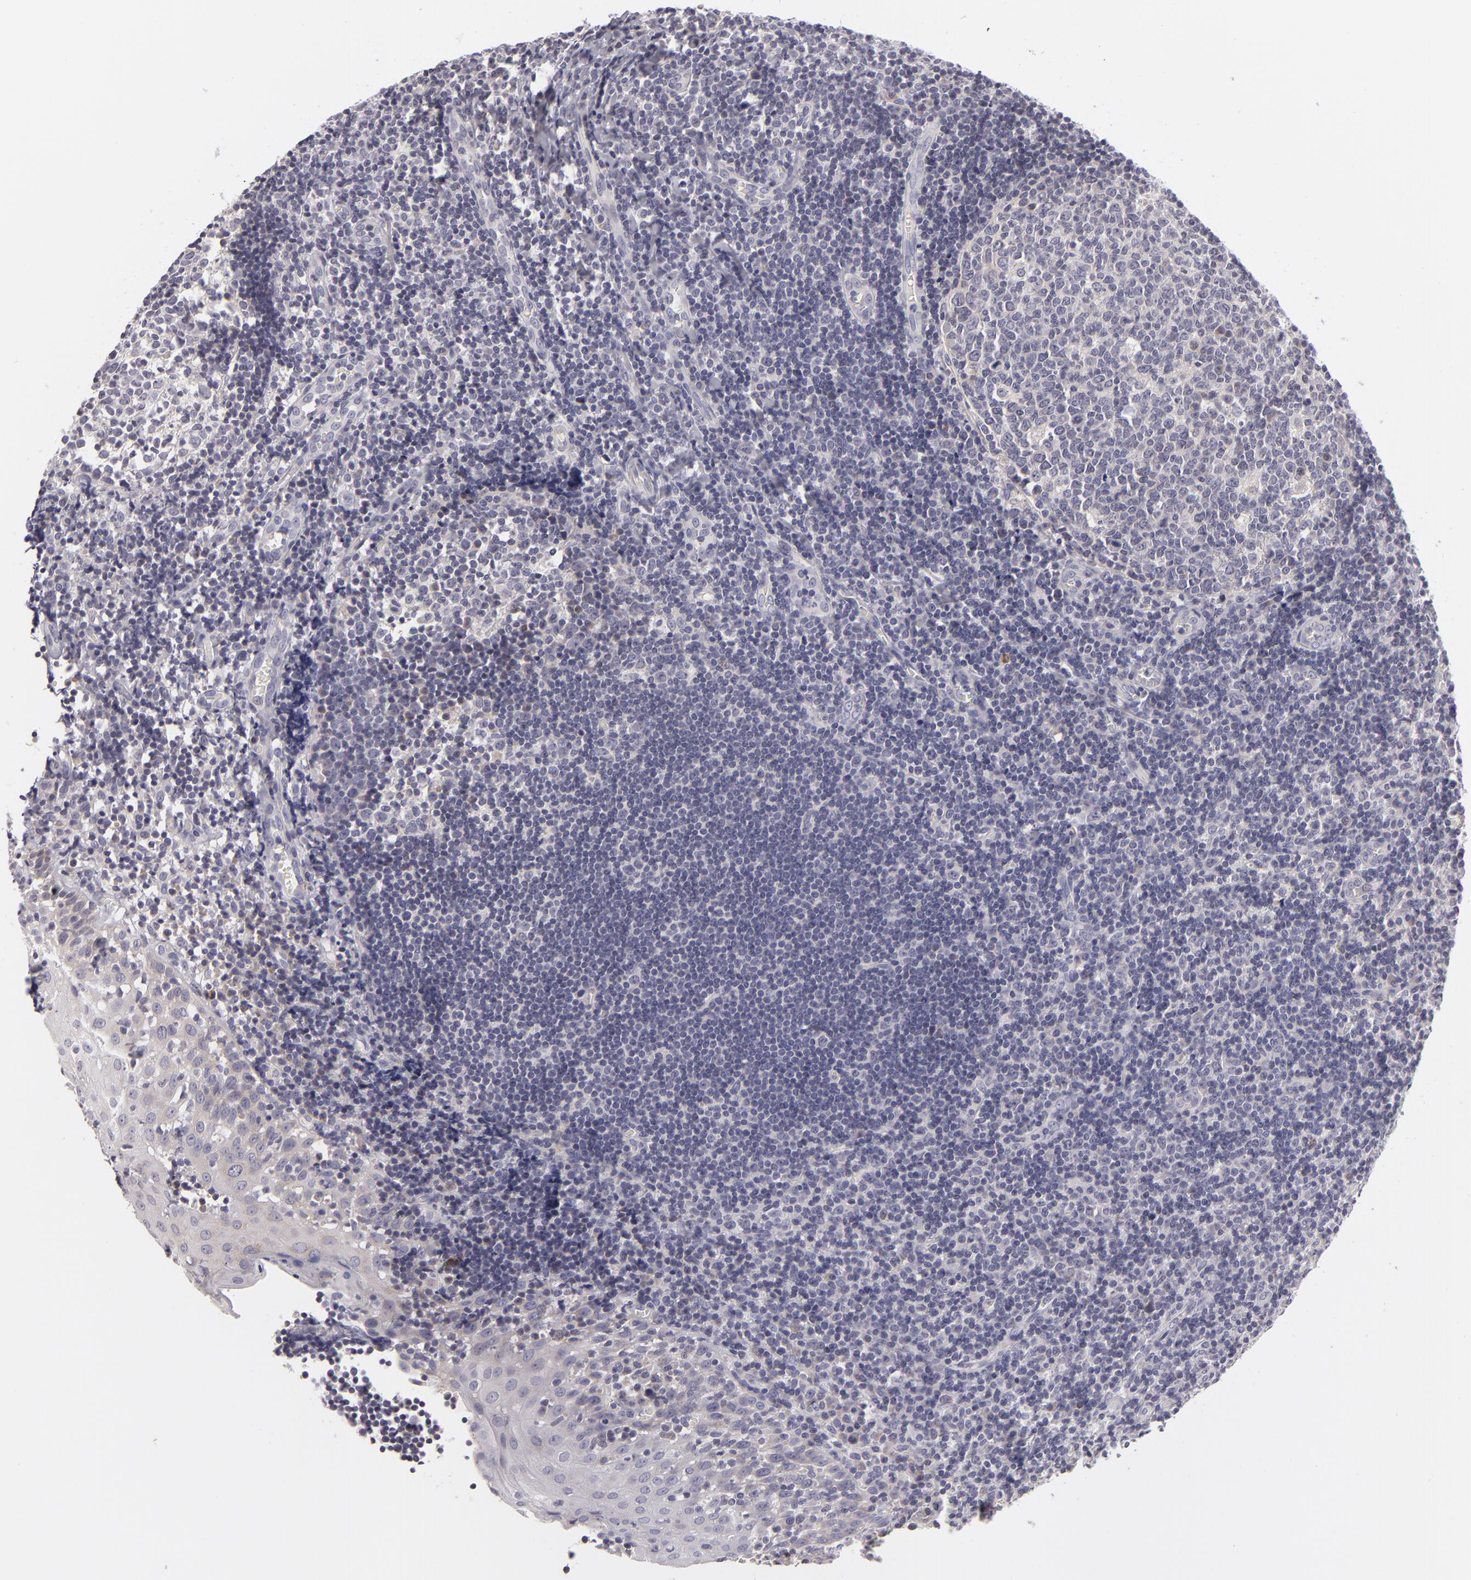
{"staining": {"intensity": "weak", "quantity": "25%-75%", "location": "cytoplasmic/membranous"}, "tissue": "tonsil", "cell_type": "Germinal center cells", "image_type": "normal", "snomed": [{"axis": "morphology", "description": "Normal tissue, NOS"}, {"axis": "topography", "description": "Tonsil"}], "caption": "The image exhibits immunohistochemical staining of normal tonsil. There is weak cytoplasmic/membranous positivity is appreciated in approximately 25%-75% of germinal center cells.", "gene": "ATP2B3", "patient": {"sex": "female", "age": 41}}